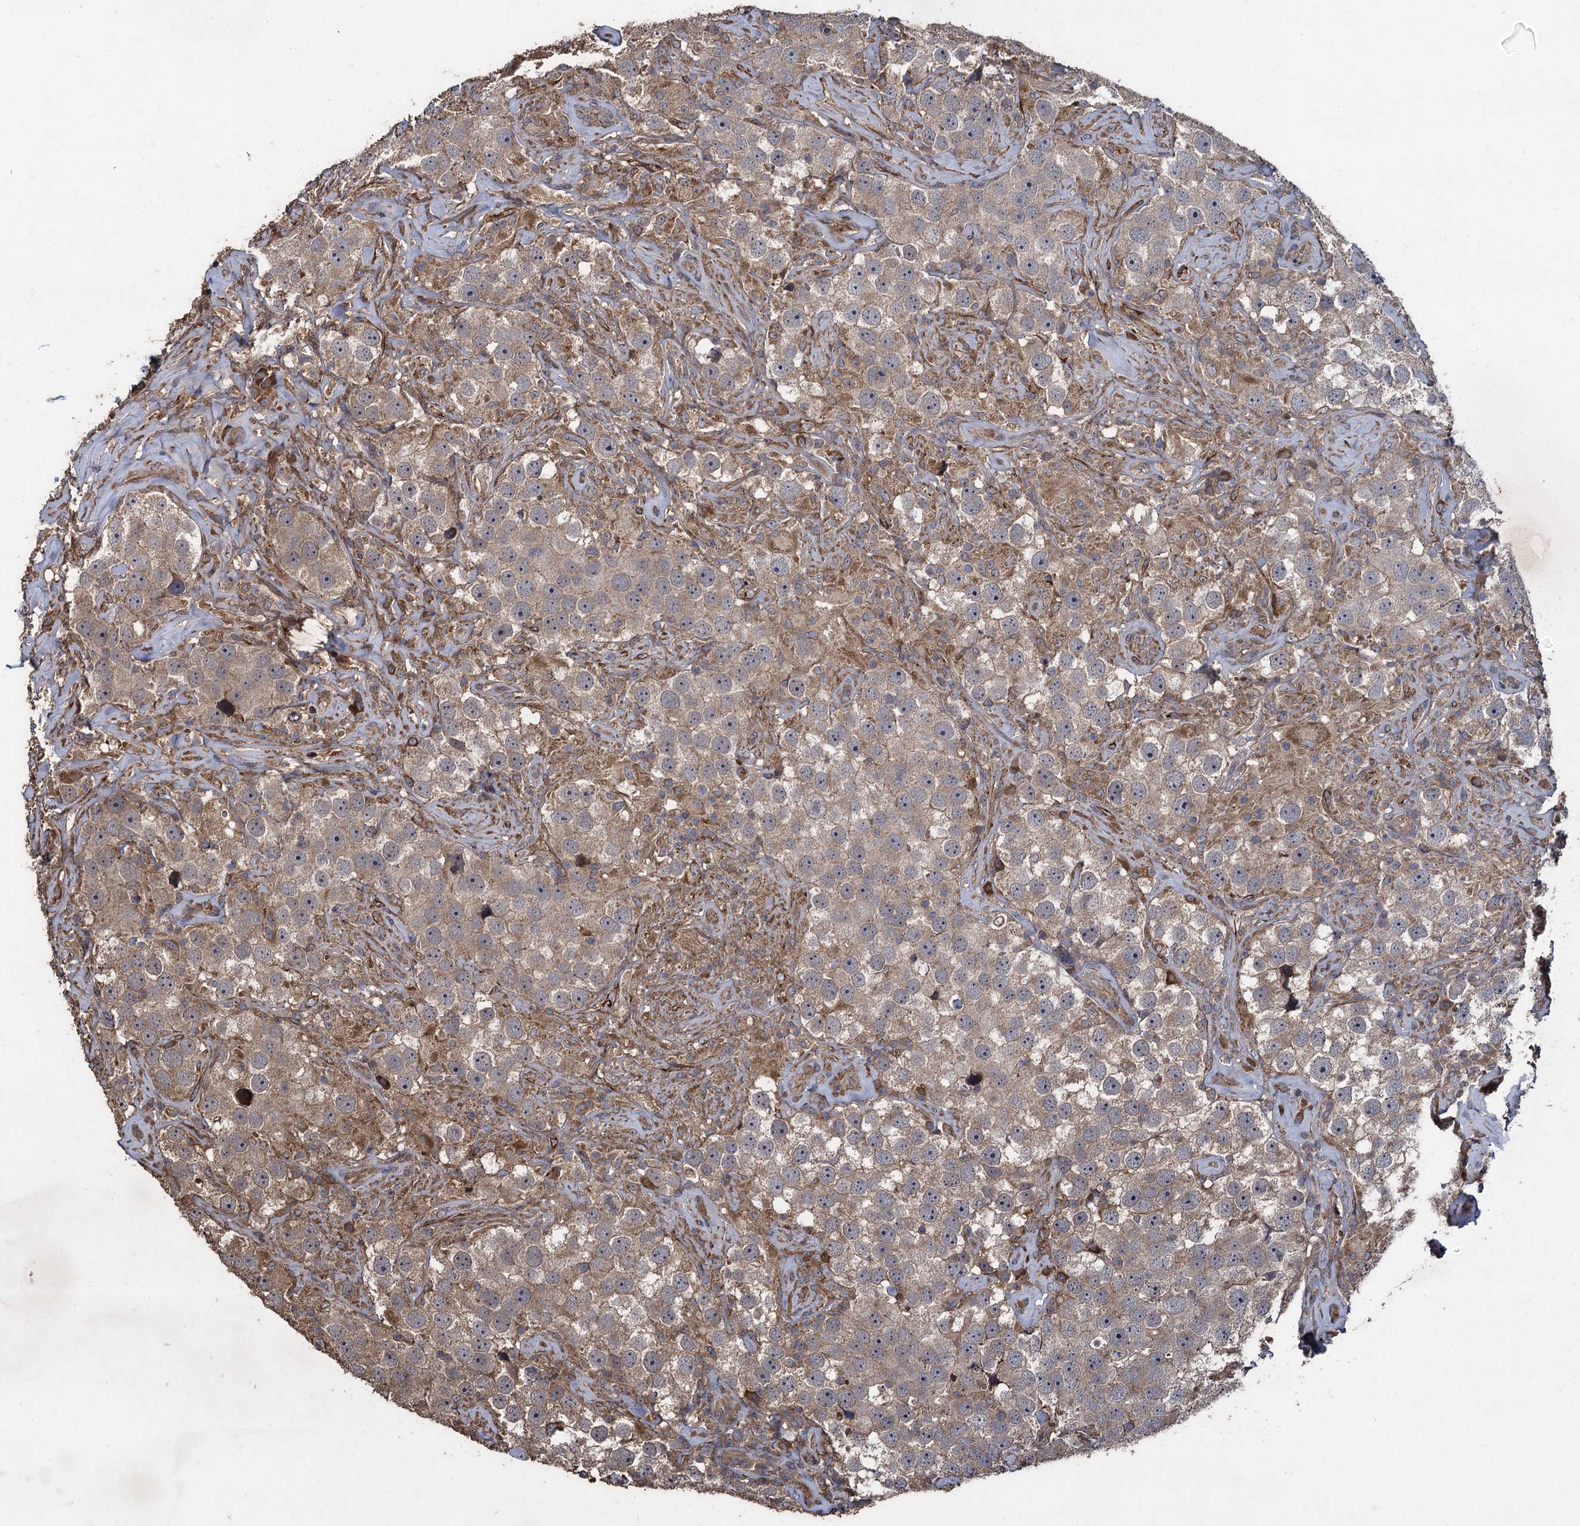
{"staining": {"intensity": "weak", "quantity": ">75%", "location": "cytoplasmic/membranous"}, "tissue": "testis cancer", "cell_type": "Tumor cells", "image_type": "cancer", "snomed": [{"axis": "morphology", "description": "Seminoma, NOS"}, {"axis": "topography", "description": "Testis"}], "caption": "Protein expression by IHC demonstrates weak cytoplasmic/membranous expression in about >75% of tumor cells in testis seminoma. (DAB (3,3'-diaminobenzidine) IHC, brown staining for protein, blue staining for nuclei).", "gene": "TXNDC11", "patient": {"sex": "male", "age": 49}}